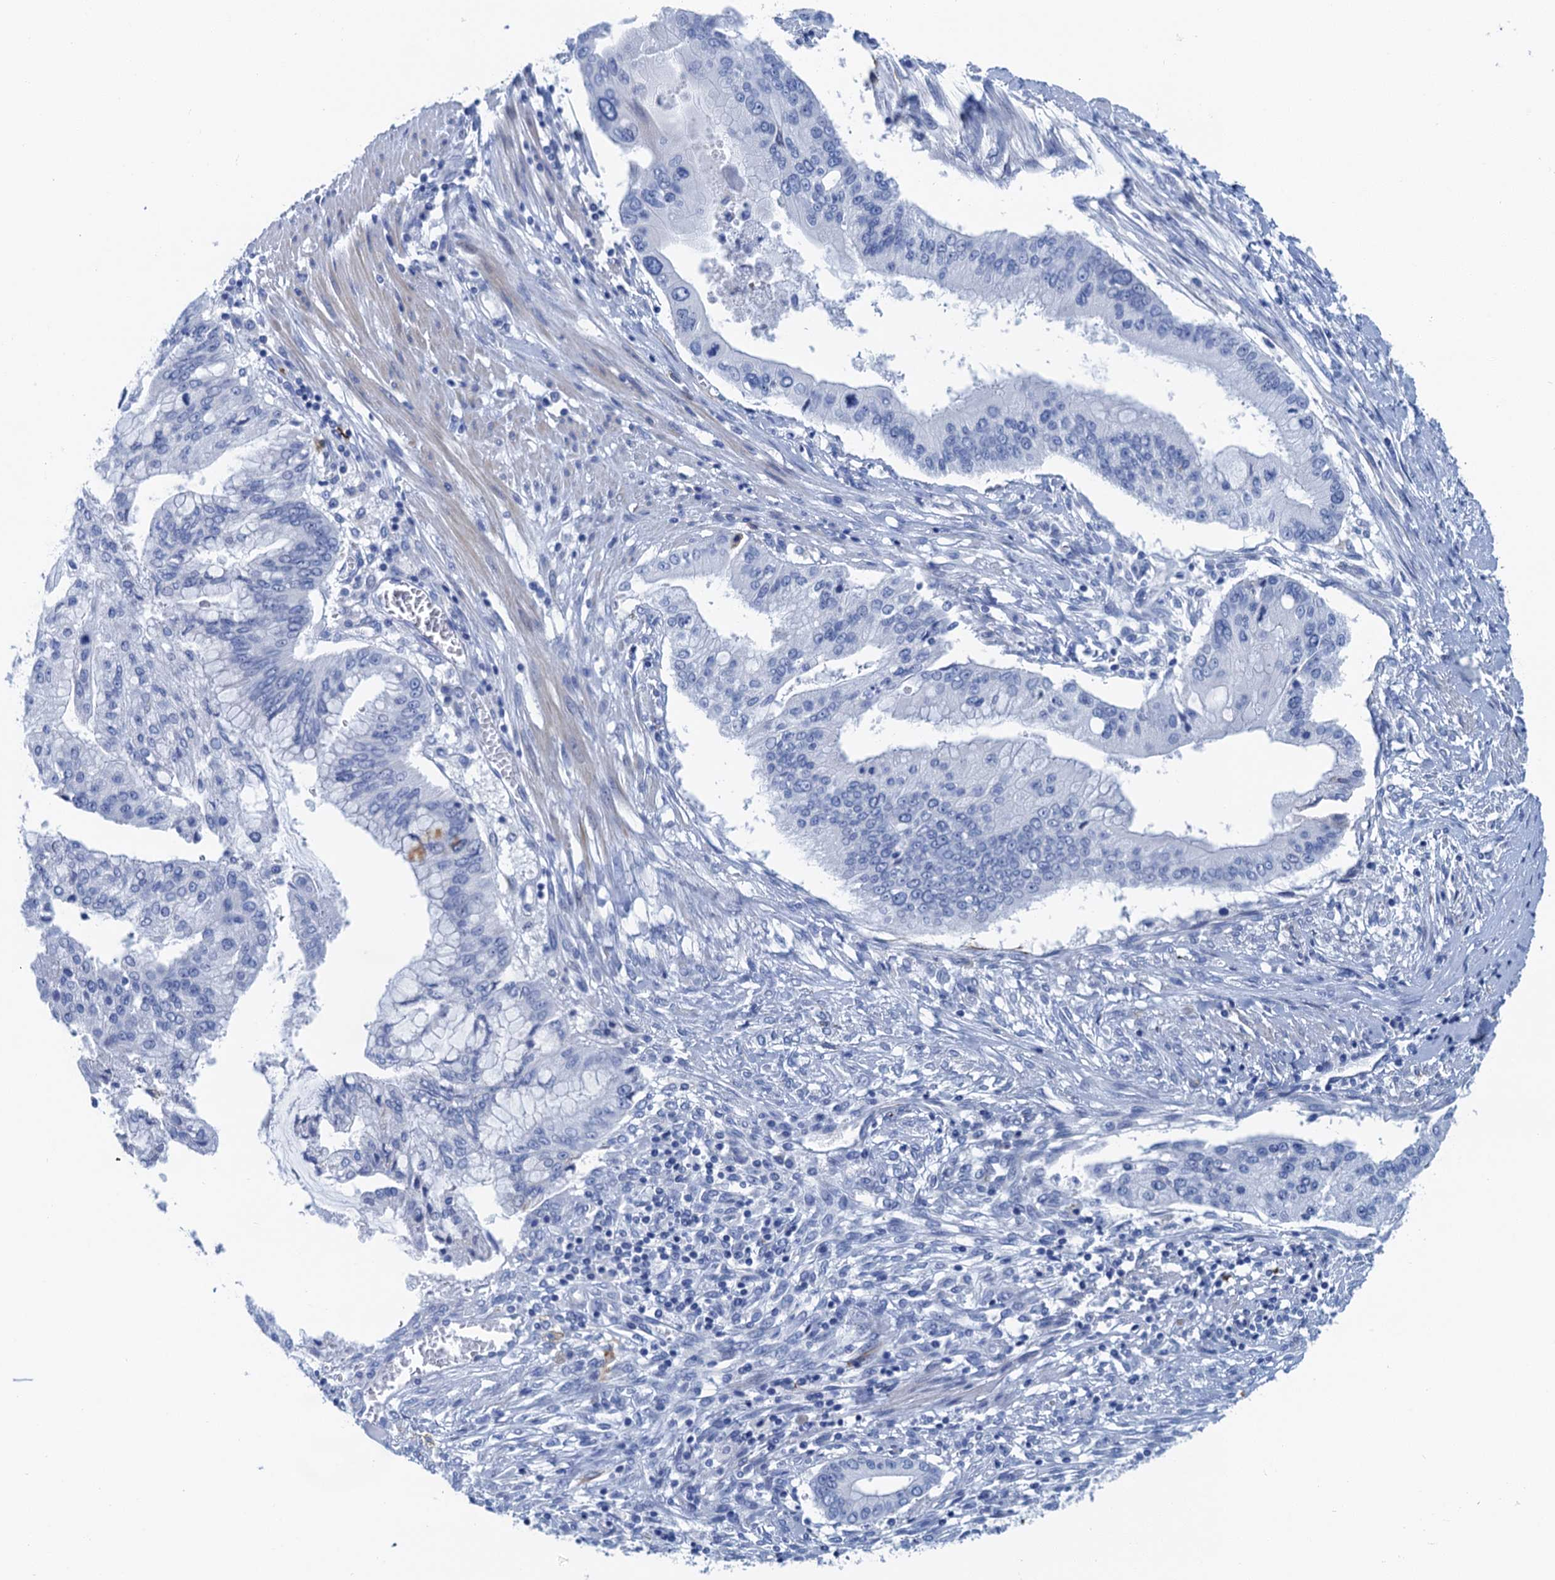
{"staining": {"intensity": "negative", "quantity": "none", "location": "none"}, "tissue": "pancreatic cancer", "cell_type": "Tumor cells", "image_type": "cancer", "snomed": [{"axis": "morphology", "description": "Adenocarcinoma, NOS"}, {"axis": "topography", "description": "Pancreas"}], "caption": "Immunohistochemical staining of human pancreatic cancer (adenocarcinoma) shows no significant expression in tumor cells.", "gene": "NLRP10", "patient": {"sex": "male", "age": 46}}